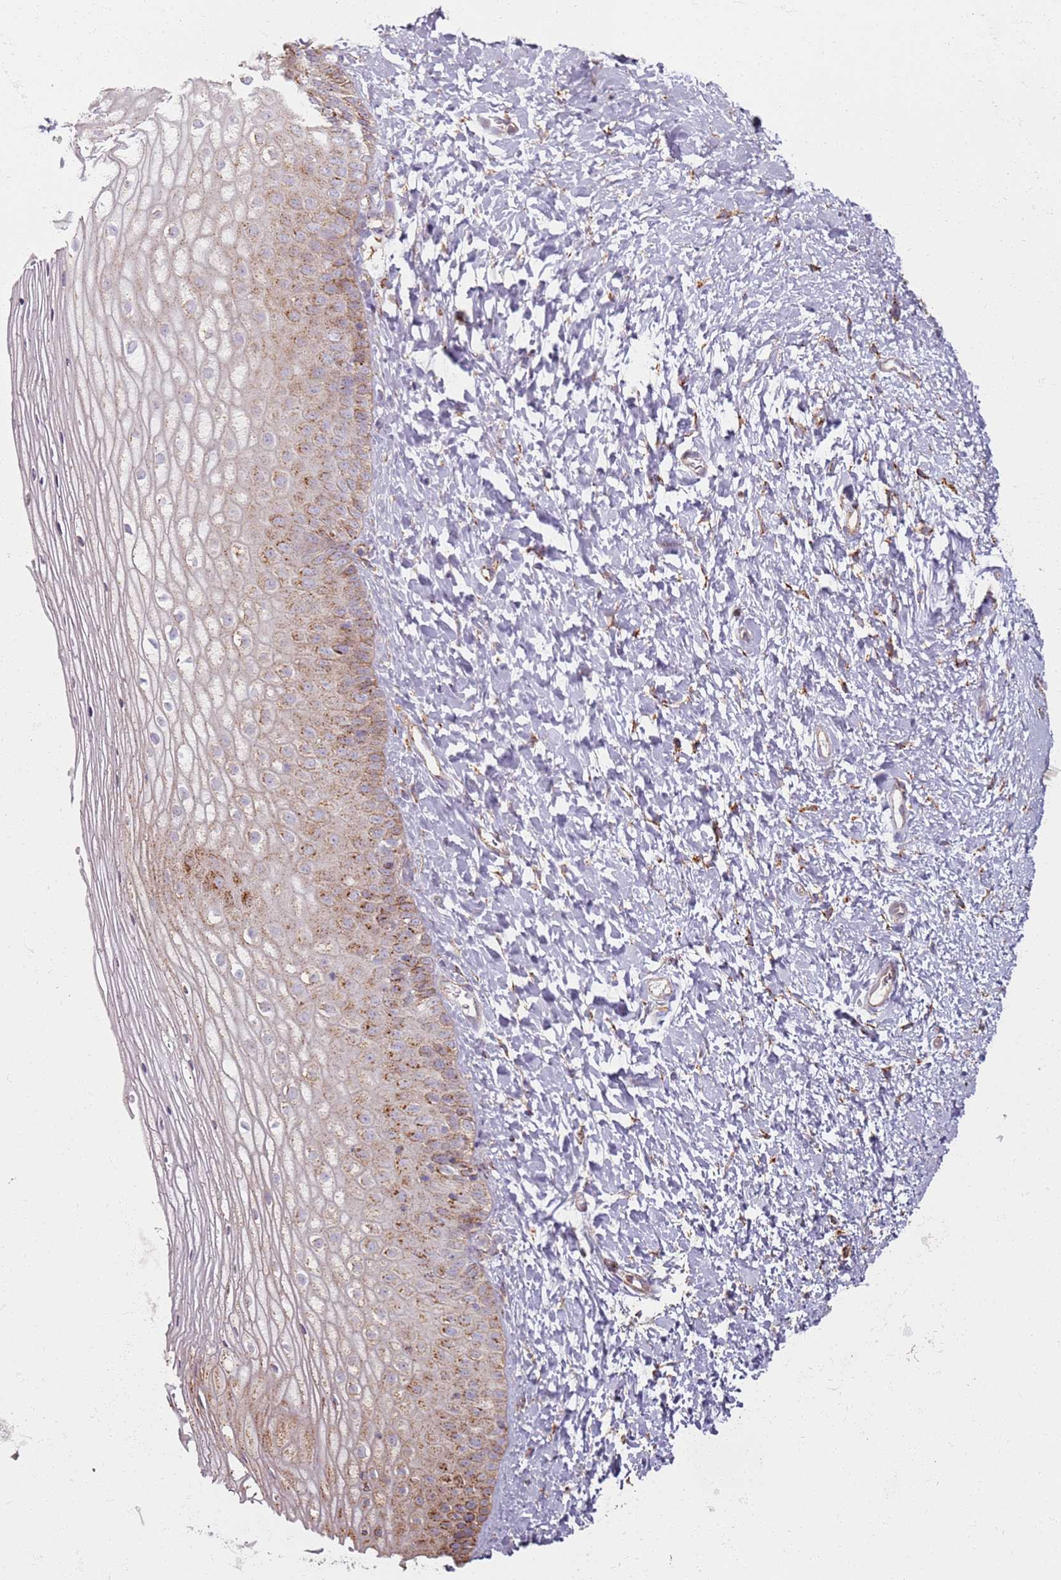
{"staining": {"intensity": "moderate", "quantity": "25%-75%", "location": "cytoplasmic/membranous"}, "tissue": "vagina", "cell_type": "Squamous epithelial cells", "image_type": "normal", "snomed": [{"axis": "morphology", "description": "Normal tissue, NOS"}, {"axis": "topography", "description": "Vagina"}], "caption": "IHC micrograph of unremarkable vagina: human vagina stained using IHC exhibits medium levels of moderate protein expression localized specifically in the cytoplasmic/membranous of squamous epithelial cells, appearing as a cytoplasmic/membranous brown color.", "gene": "PROKR2", "patient": {"sex": "female", "age": 65}}